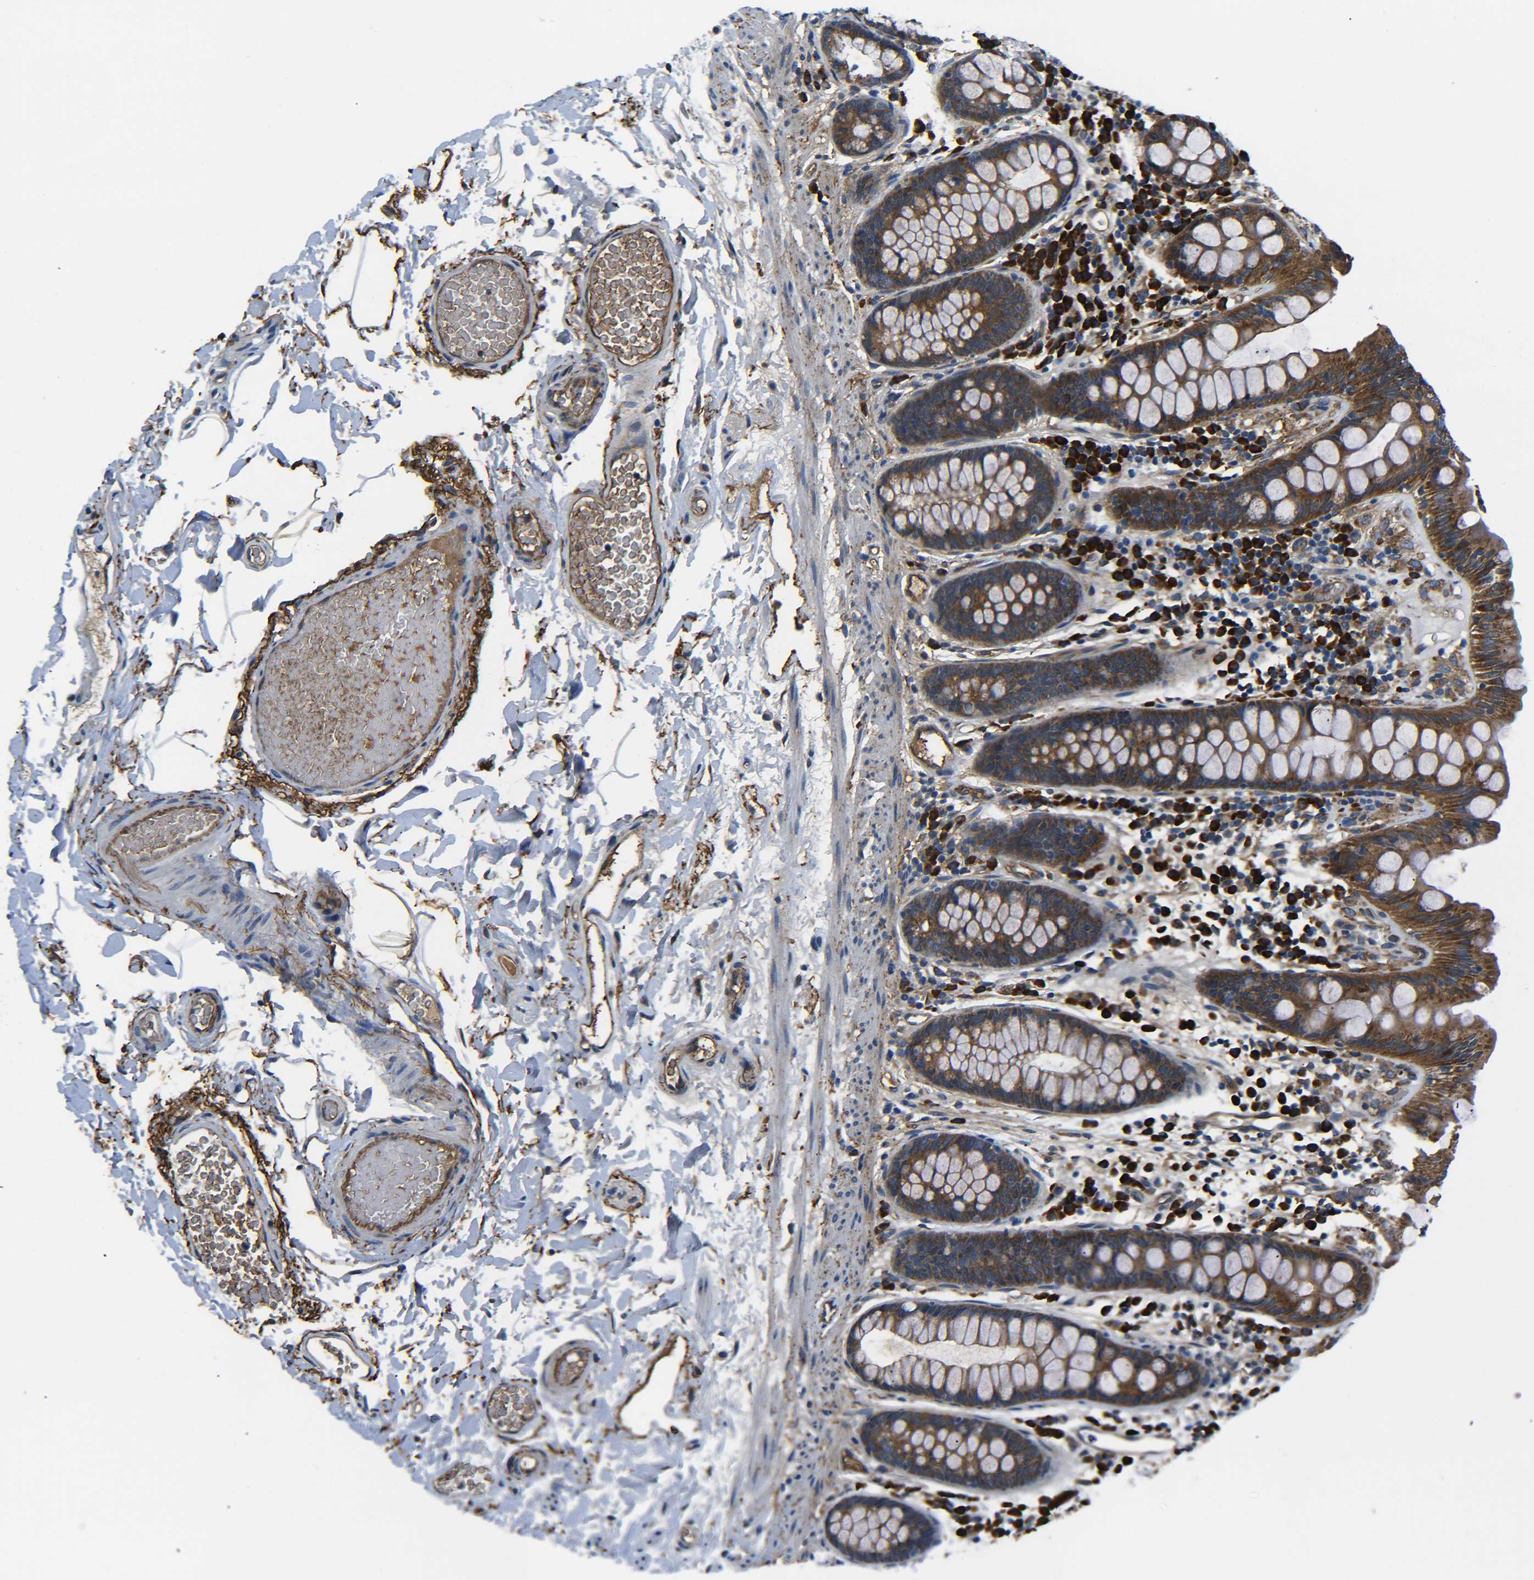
{"staining": {"intensity": "strong", "quantity": ">75%", "location": "cytoplasmic/membranous"}, "tissue": "colon", "cell_type": "Endothelial cells", "image_type": "normal", "snomed": [{"axis": "morphology", "description": "Normal tissue, NOS"}, {"axis": "topography", "description": "Colon"}], "caption": "Immunohistochemical staining of normal human colon reveals strong cytoplasmic/membranous protein positivity in about >75% of endothelial cells. (DAB = brown stain, brightfield microscopy at high magnification).", "gene": "PREB", "patient": {"sex": "female", "age": 80}}